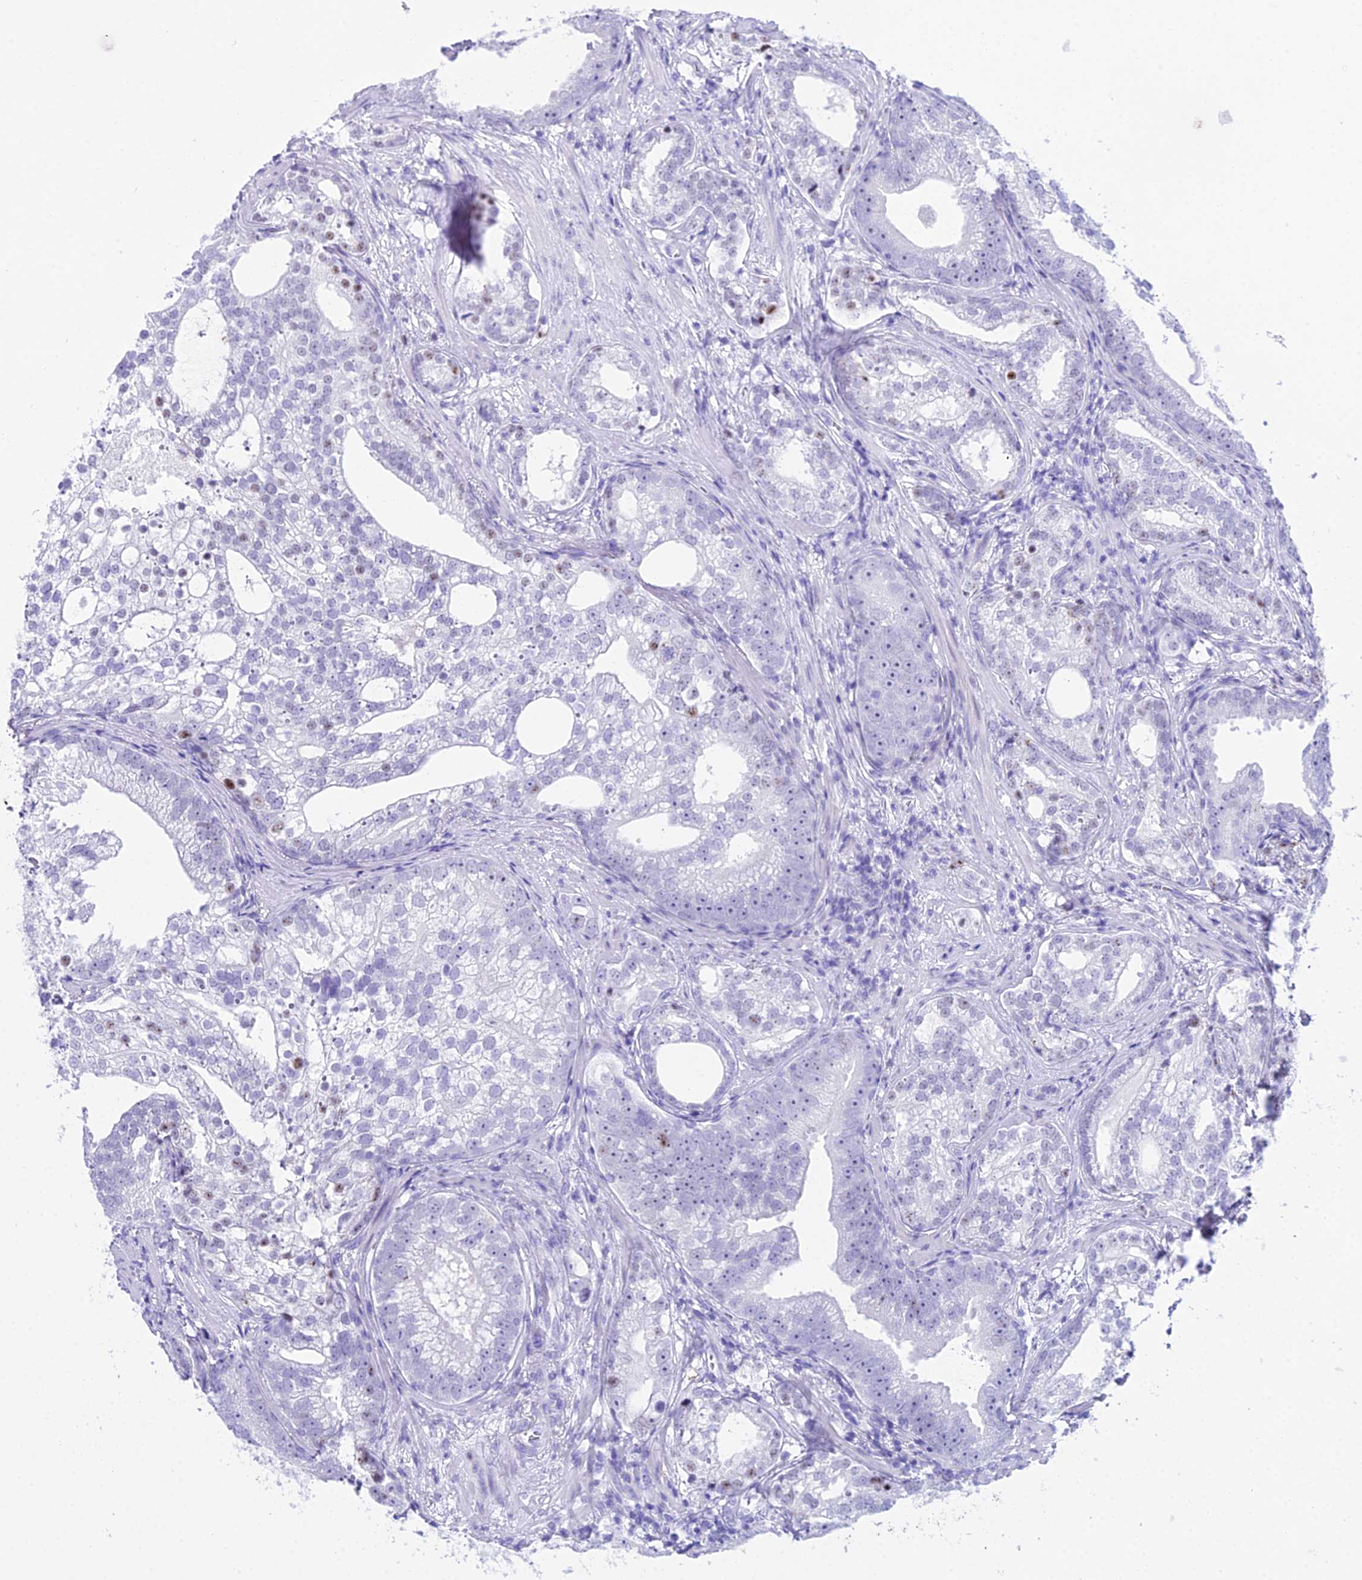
{"staining": {"intensity": "moderate", "quantity": "<25%", "location": "nuclear"}, "tissue": "prostate cancer", "cell_type": "Tumor cells", "image_type": "cancer", "snomed": [{"axis": "morphology", "description": "Adenocarcinoma, High grade"}, {"axis": "topography", "description": "Prostate"}], "caption": "Immunohistochemical staining of human prostate cancer demonstrates low levels of moderate nuclear protein staining in about <25% of tumor cells.", "gene": "RNPS1", "patient": {"sex": "male", "age": 75}}